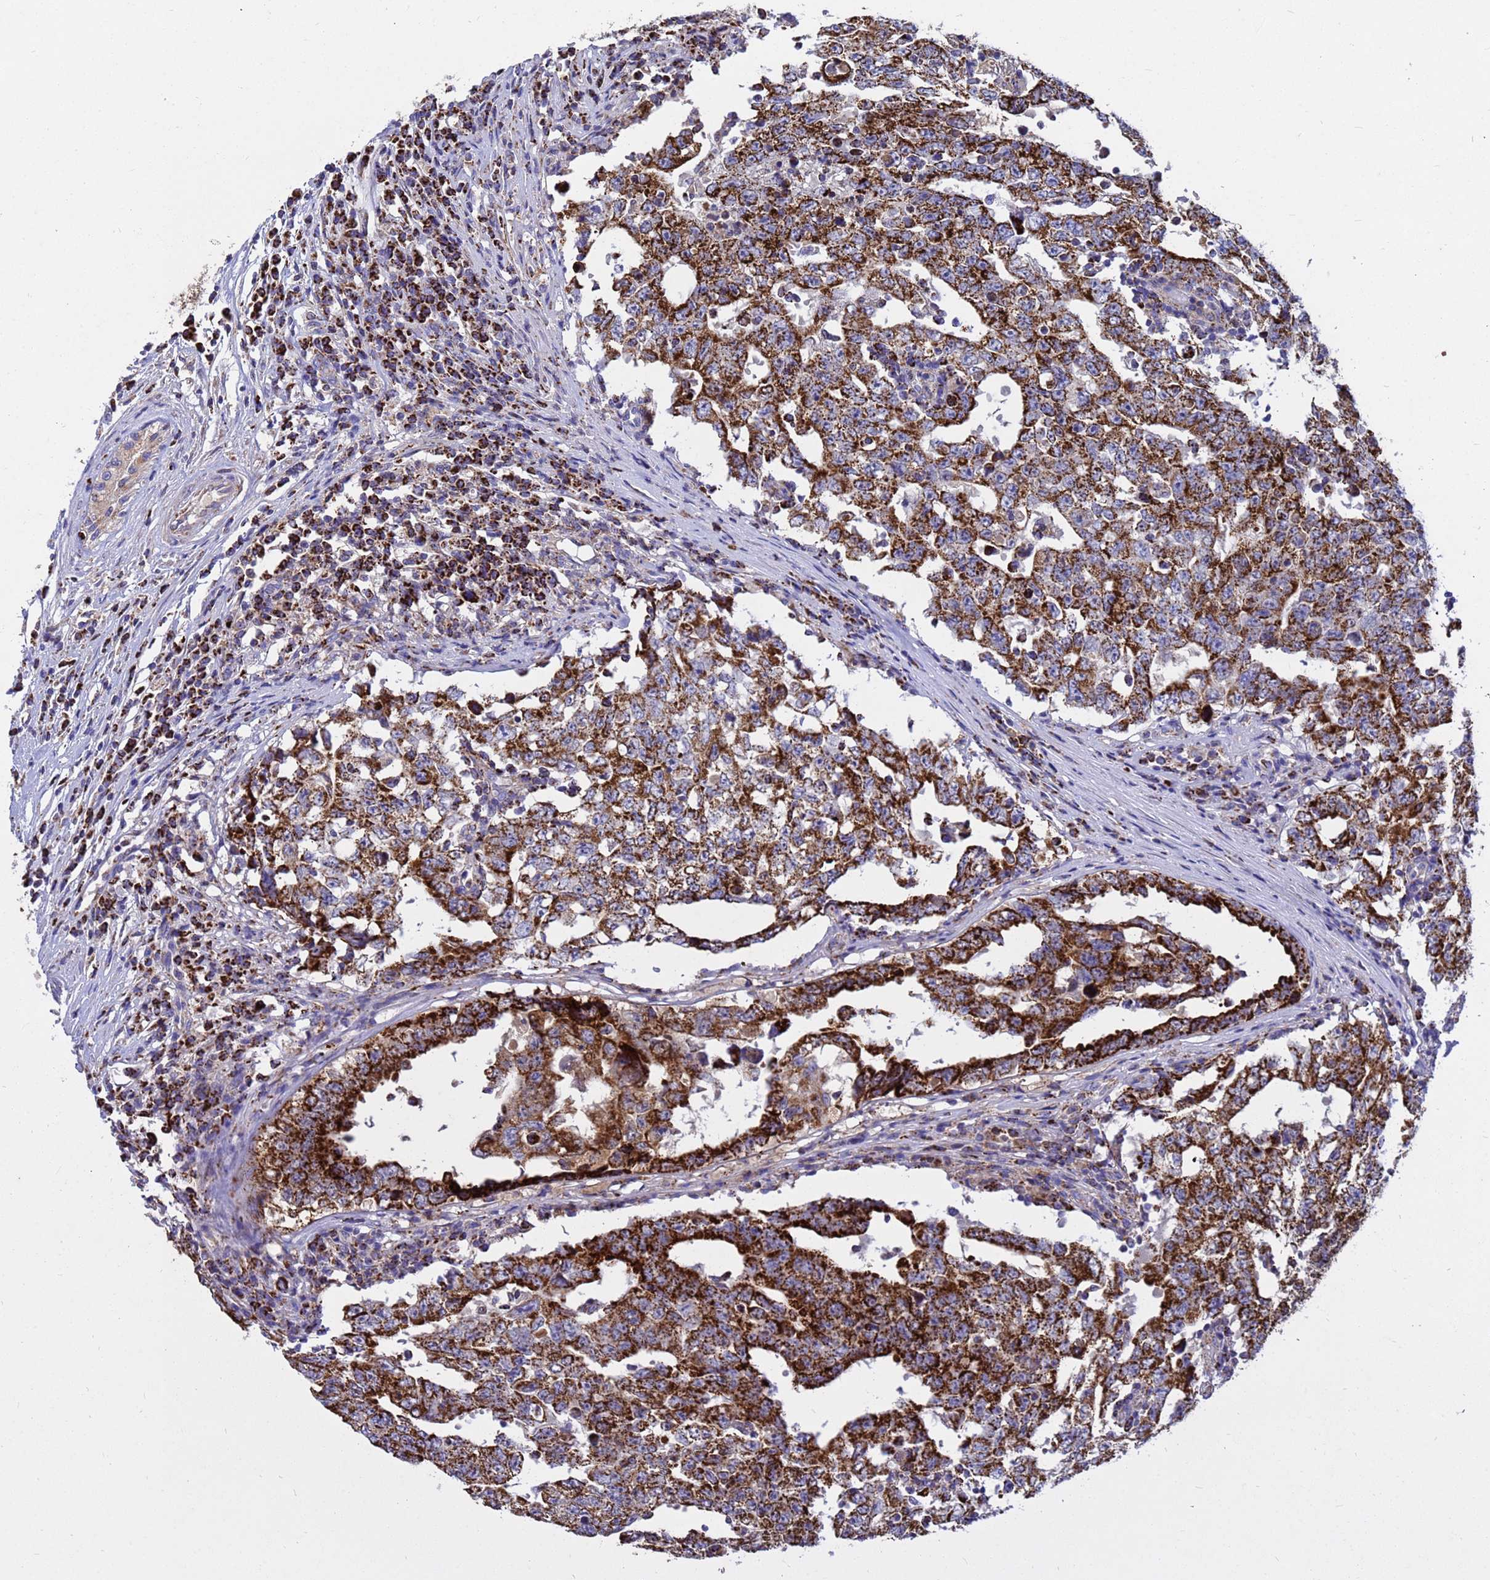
{"staining": {"intensity": "strong", "quantity": ">75%", "location": "cytoplasmic/membranous"}, "tissue": "testis cancer", "cell_type": "Tumor cells", "image_type": "cancer", "snomed": [{"axis": "morphology", "description": "Carcinoma, Embryonal, NOS"}, {"axis": "topography", "description": "Testis"}], "caption": "Brown immunohistochemical staining in testis embryonal carcinoma exhibits strong cytoplasmic/membranous expression in approximately >75% of tumor cells. Using DAB (3,3'-diaminobenzidine) (brown) and hematoxylin (blue) stains, captured at high magnification using brightfield microscopy.", "gene": "TUBGCP3", "patient": {"sex": "male", "age": 26}}